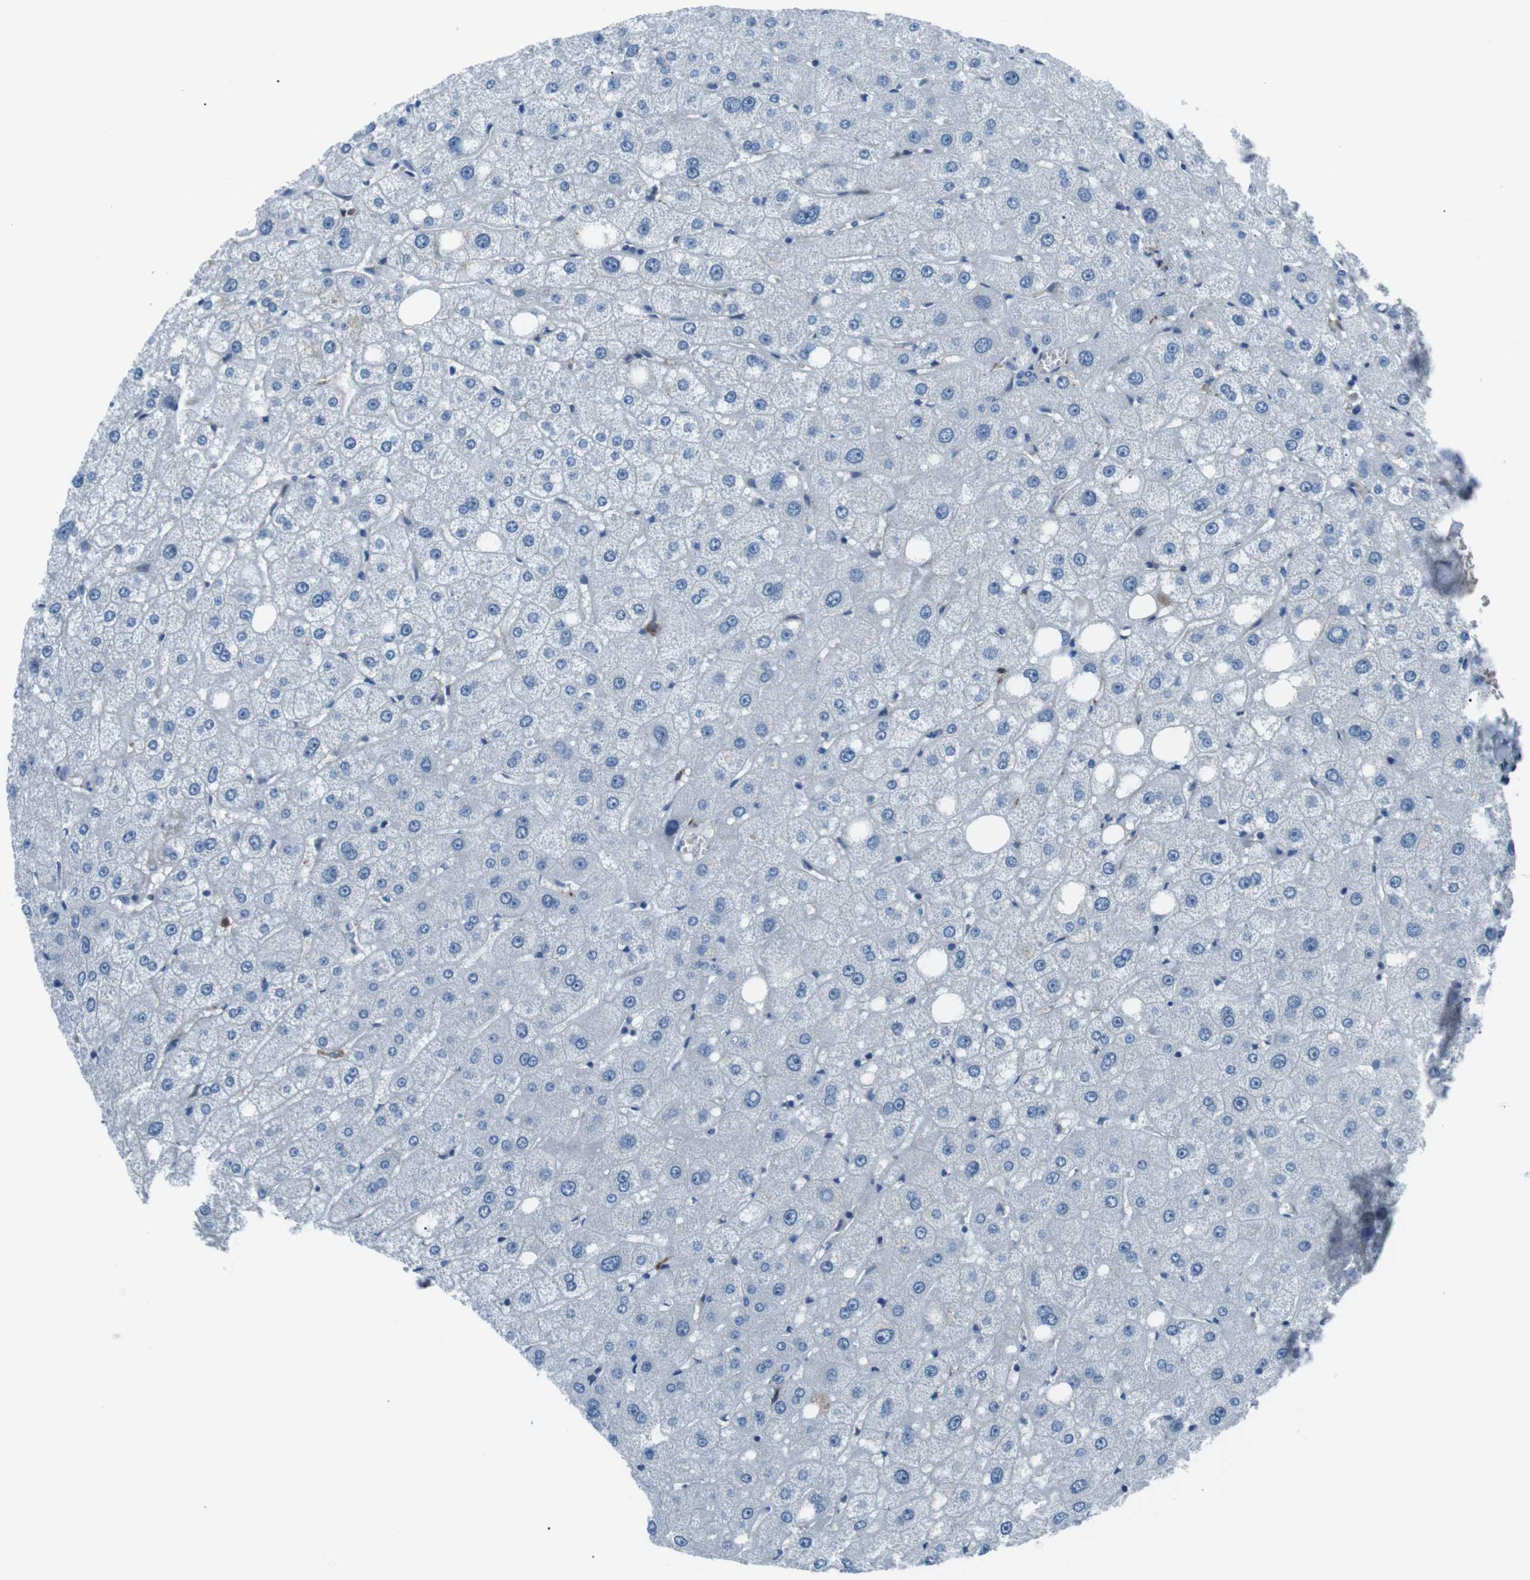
{"staining": {"intensity": "negative", "quantity": "none", "location": "none"}, "tissue": "liver", "cell_type": "Cholangiocytes", "image_type": "normal", "snomed": [{"axis": "morphology", "description": "Normal tissue, NOS"}, {"axis": "topography", "description": "Liver"}], "caption": "Immunohistochemistry (IHC) photomicrograph of benign human liver stained for a protein (brown), which displays no expression in cholangiocytes.", "gene": "CSF2RA", "patient": {"sex": "male", "age": 73}}